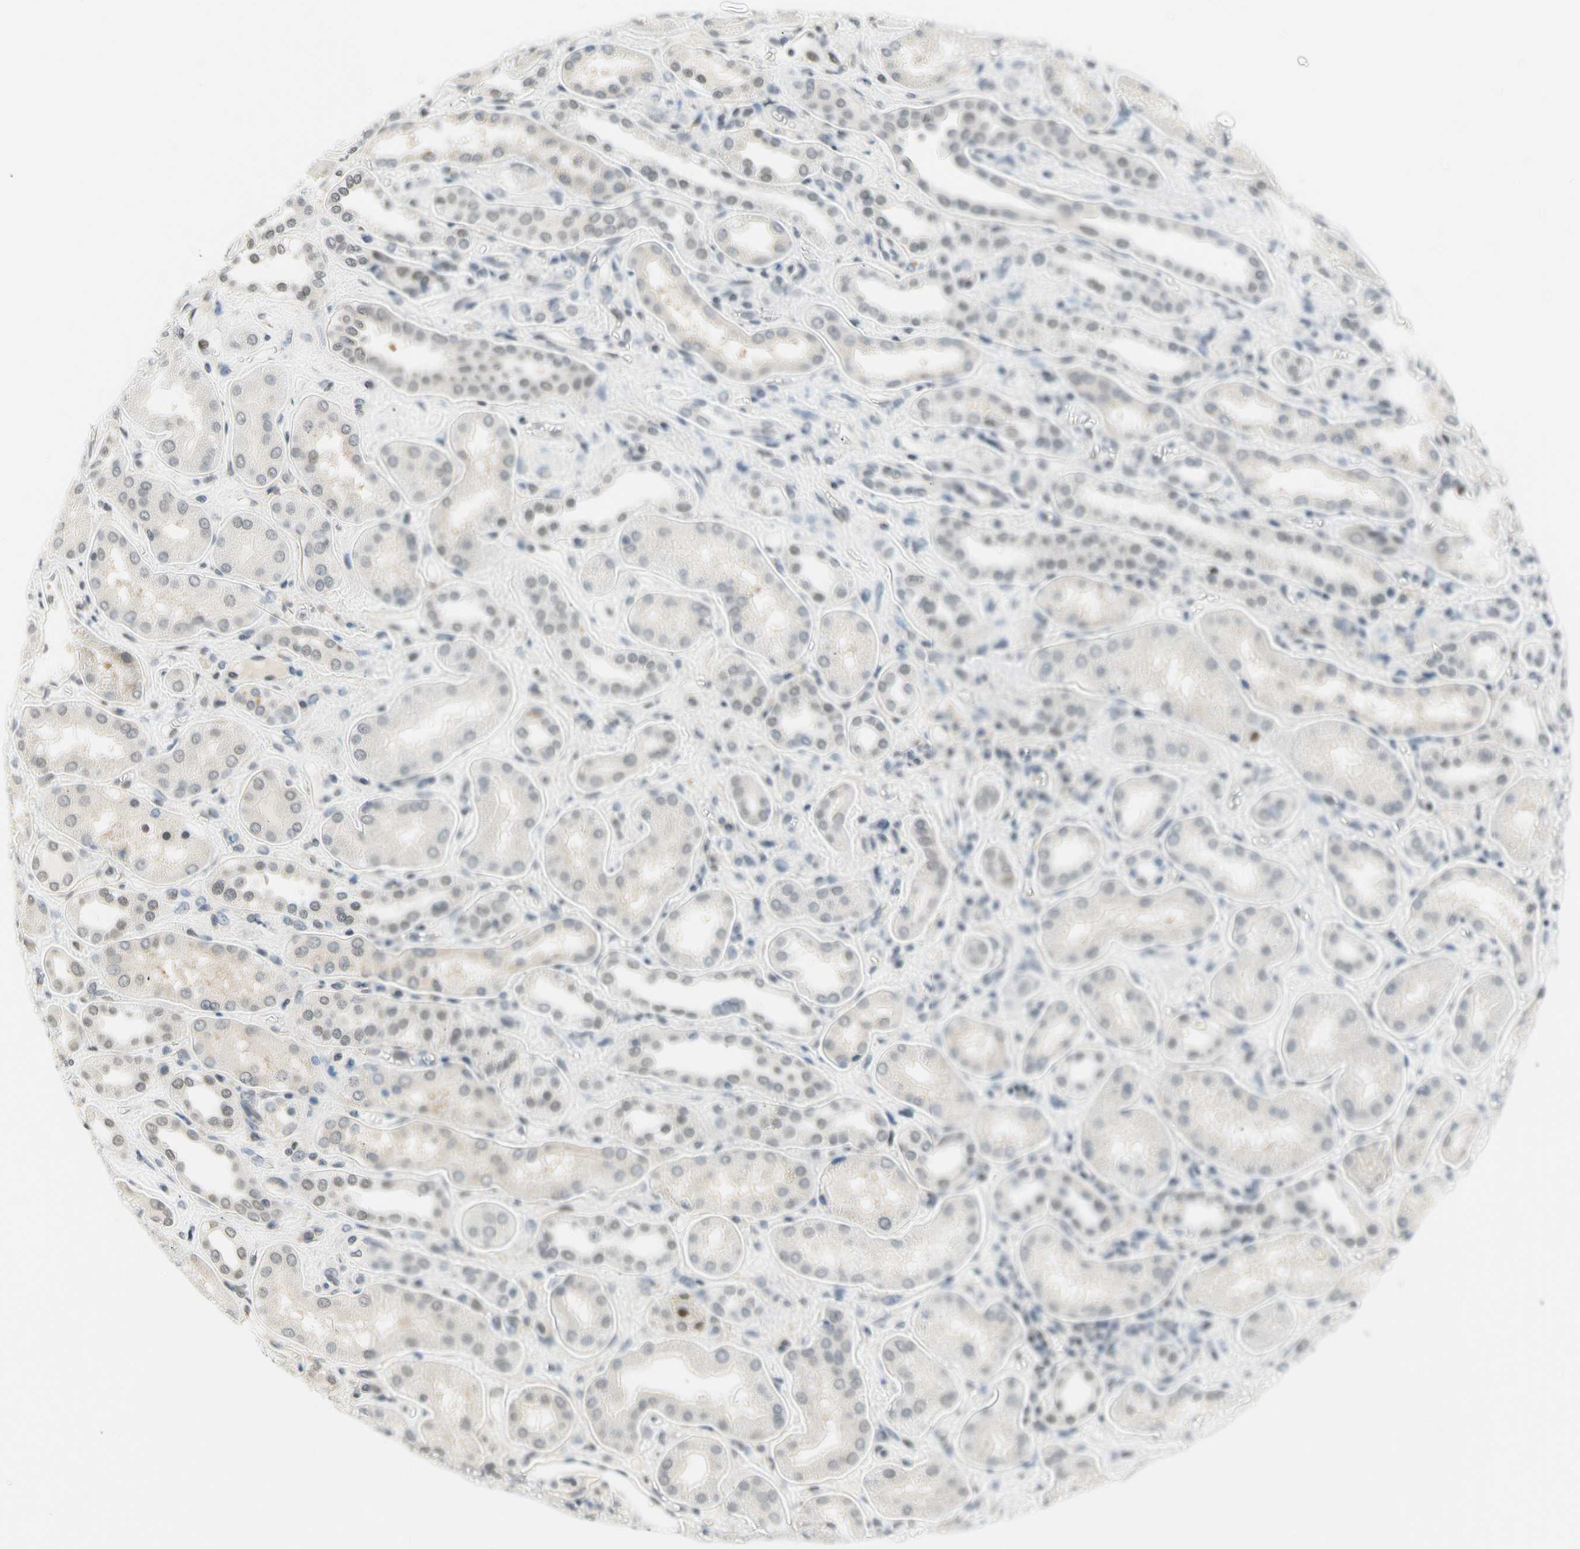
{"staining": {"intensity": "moderate", "quantity": "<25%", "location": "nuclear"}, "tissue": "kidney", "cell_type": "Cells in glomeruli", "image_type": "normal", "snomed": [{"axis": "morphology", "description": "Normal tissue, NOS"}, {"axis": "topography", "description": "Kidney"}], "caption": "Protein analysis of normal kidney reveals moderate nuclear expression in about <25% of cells in glomeruli. (DAB IHC, brown staining for protein, blue staining for nuclei).", "gene": "IMPG2", "patient": {"sex": "male", "age": 59}}